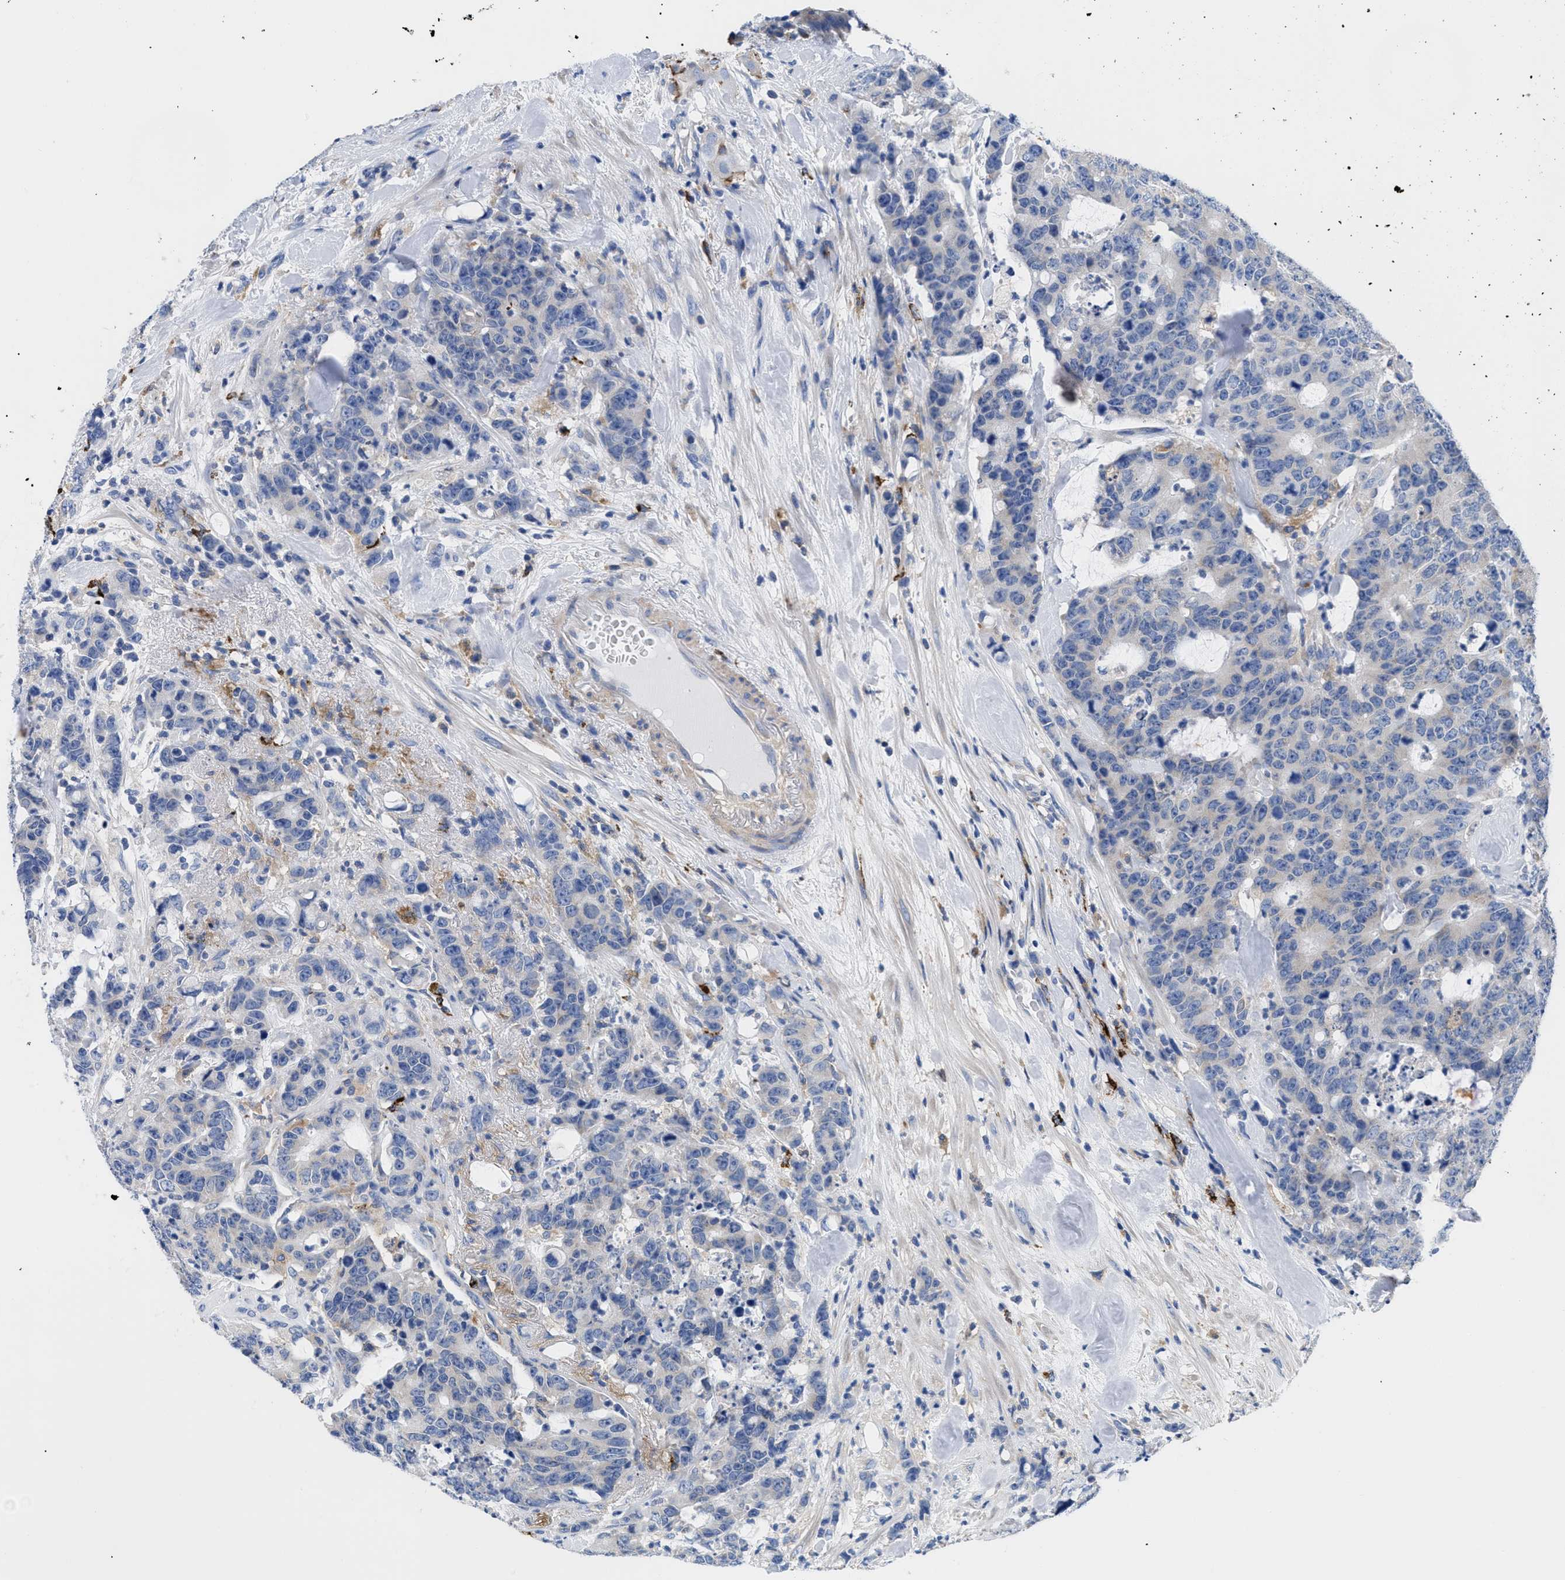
{"staining": {"intensity": "weak", "quantity": "<25%", "location": "cytoplasmic/membranous"}, "tissue": "colorectal cancer", "cell_type": "Tumor cells", "image_type": "cancer", "snomed": [{"axis": "morphology", "description": "Adenocarcinoma, NOS"}, {"axis": "topography", "description": "Colon"}], "caption": "This is an IHC histopathology image of colorectal cancer (adenocarcinoma). There is no expression in tumor cells.", "gene": "HLA-DPA1", "patient": {"sex": "female", "age": 86}}